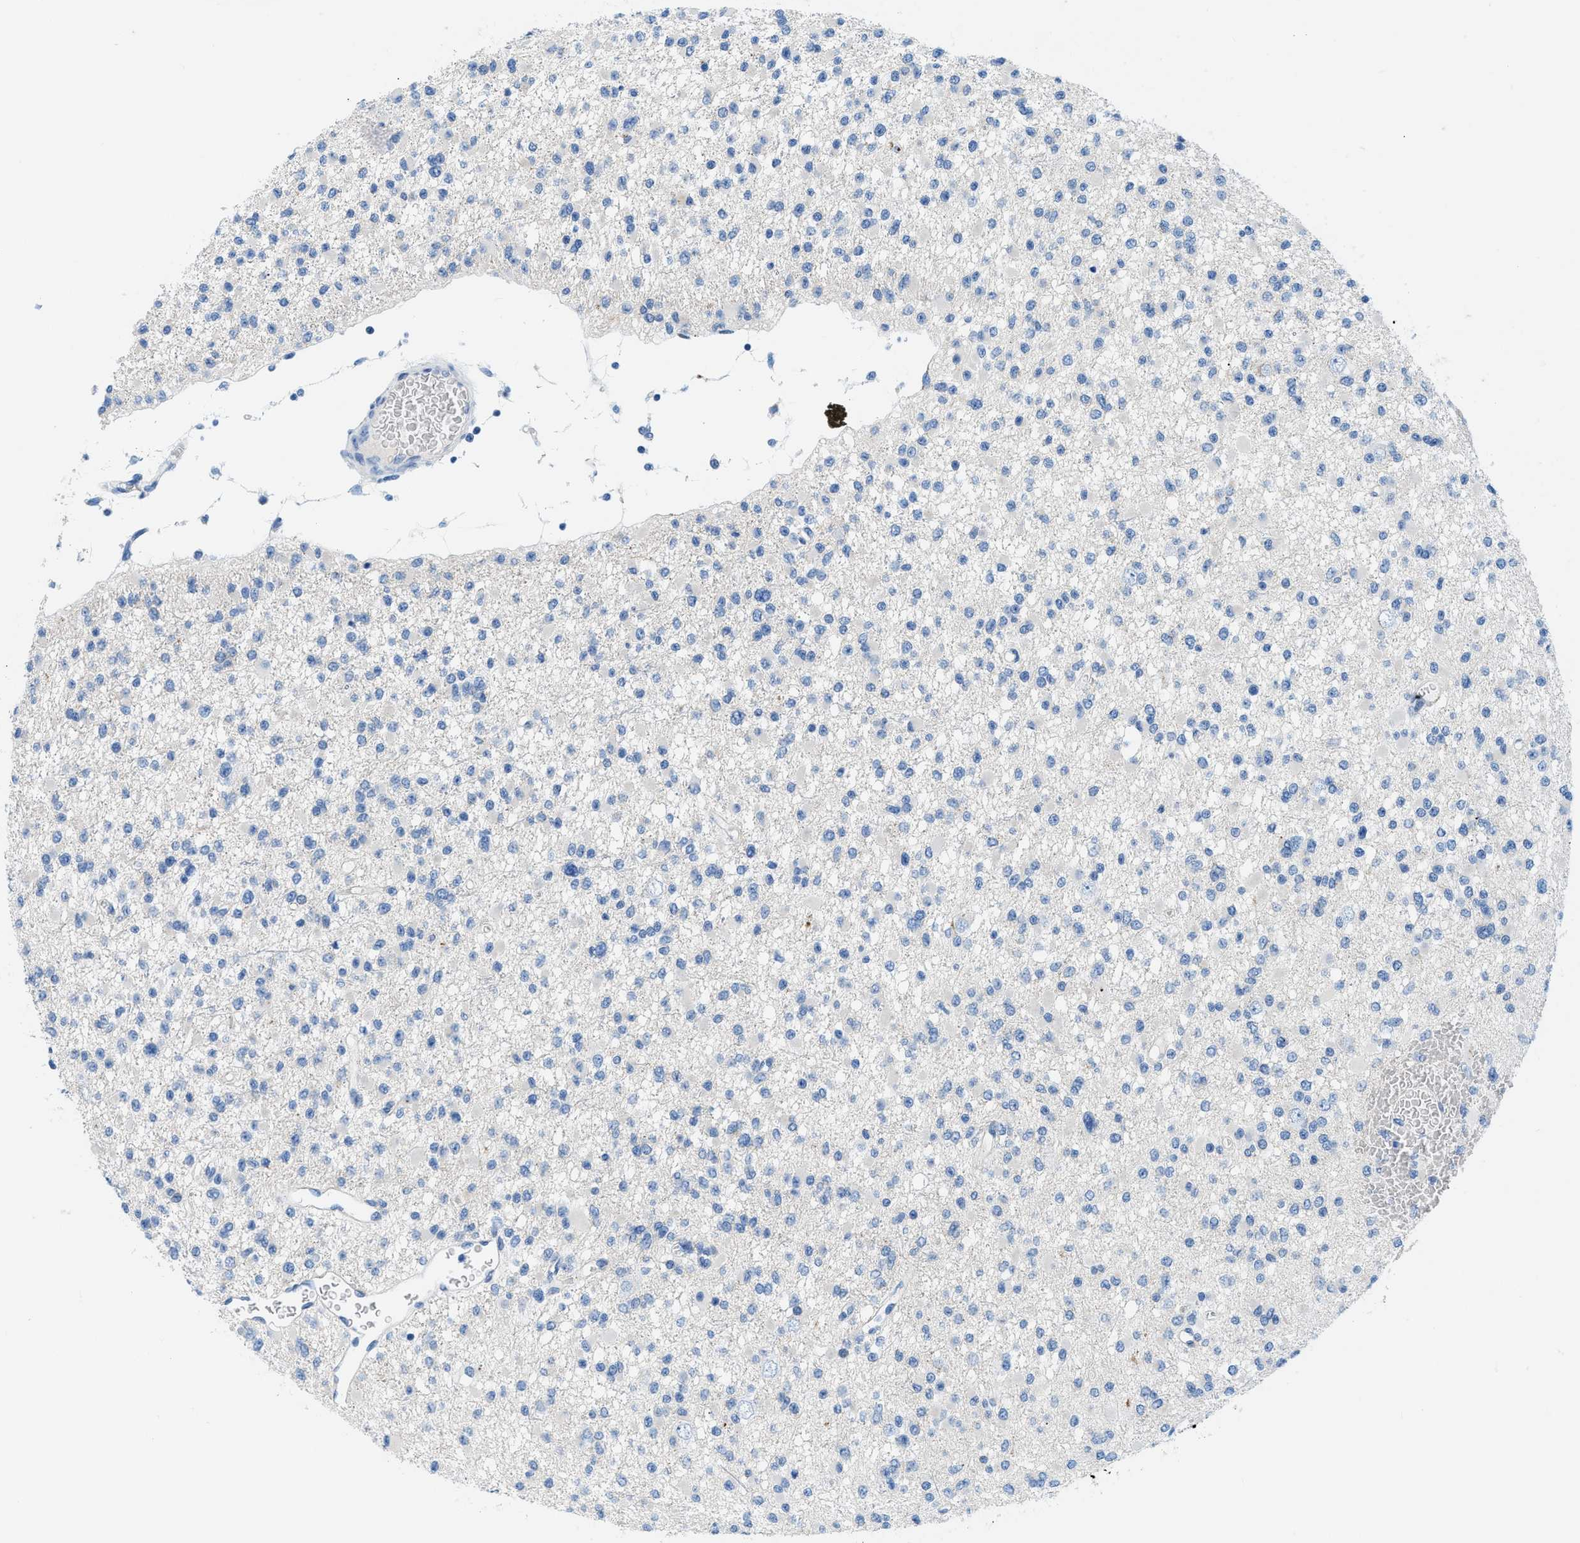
{"staining": {"intensity": "negative", "quantity": "none", "location": "none"}, "tissue": "glioma", "cell_type": "Tumor cells", "image_type": "cancer", "snomed": [{"axis": "morphology", "description": "Glioma, malignant, Low grade"}, {"axis": "topography", "description": "Brain"}], "caption": "A high-resolution image shows IHC staining of glioma, which displays no significant staining in tumor cells.", "gene": "FDCSP", "patient": {"sex": "female", "age": 22}}